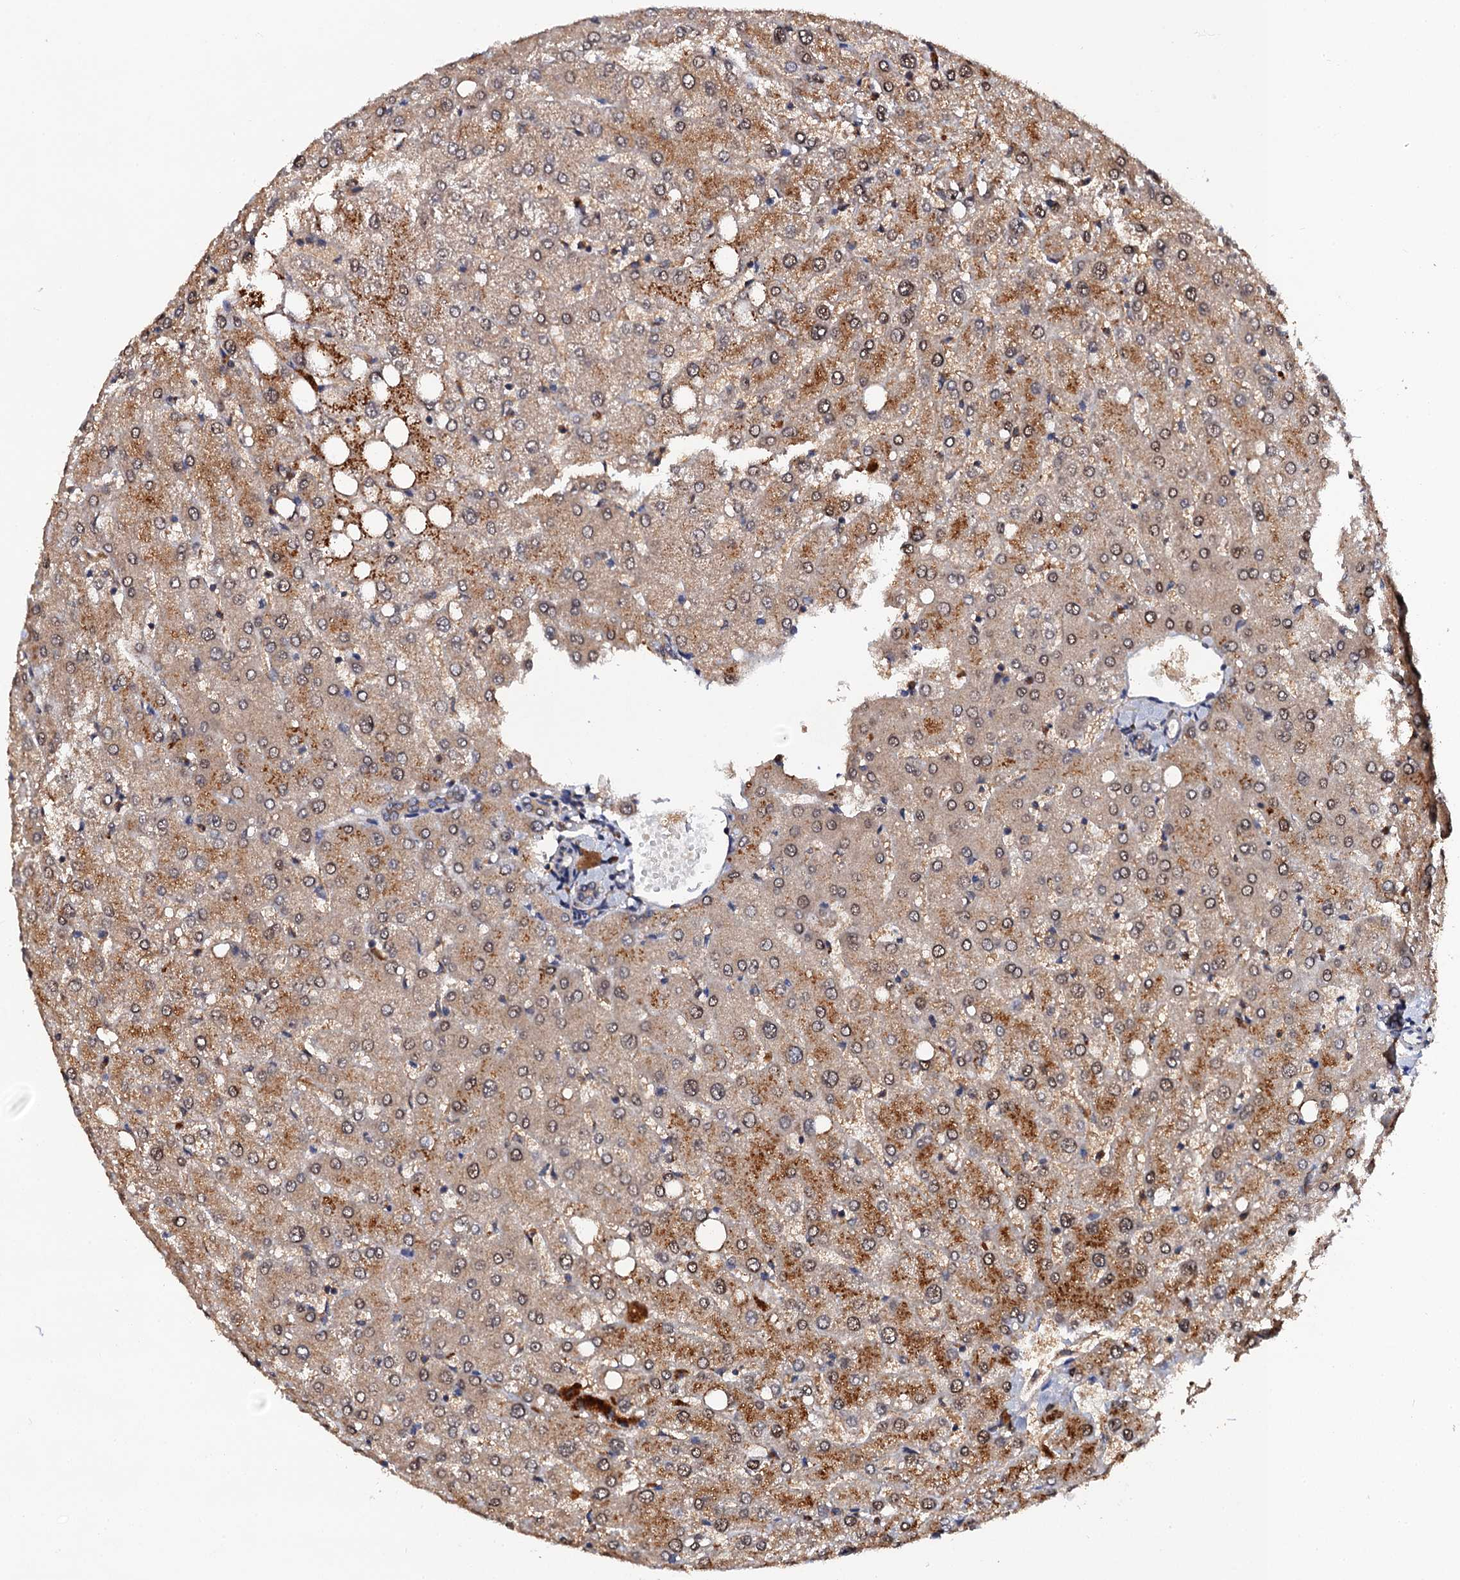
{"staining": {"intensity": "weak", "quantity": "25%-75%", "location": "cytoplasmic/membranous"}, "tissue": "liver", "cell_type": "Cholangiocytes", "image_type": "normal", "snomed": [{"axis": "morphology", "description": "Normal tissue, NOS"}, {"axis": "topography", "description": "Liver"}], "caption": "DAB (3,3'-diaminobenzidine) immunohistochemical staining of unremarkable human liver exhibits weak cytoplasmic/membranous protein positivity in approximately 25%-75% of cholangiocytes.", "gene": "MIER2", "patient": {"sex": "female", "age": 54}}